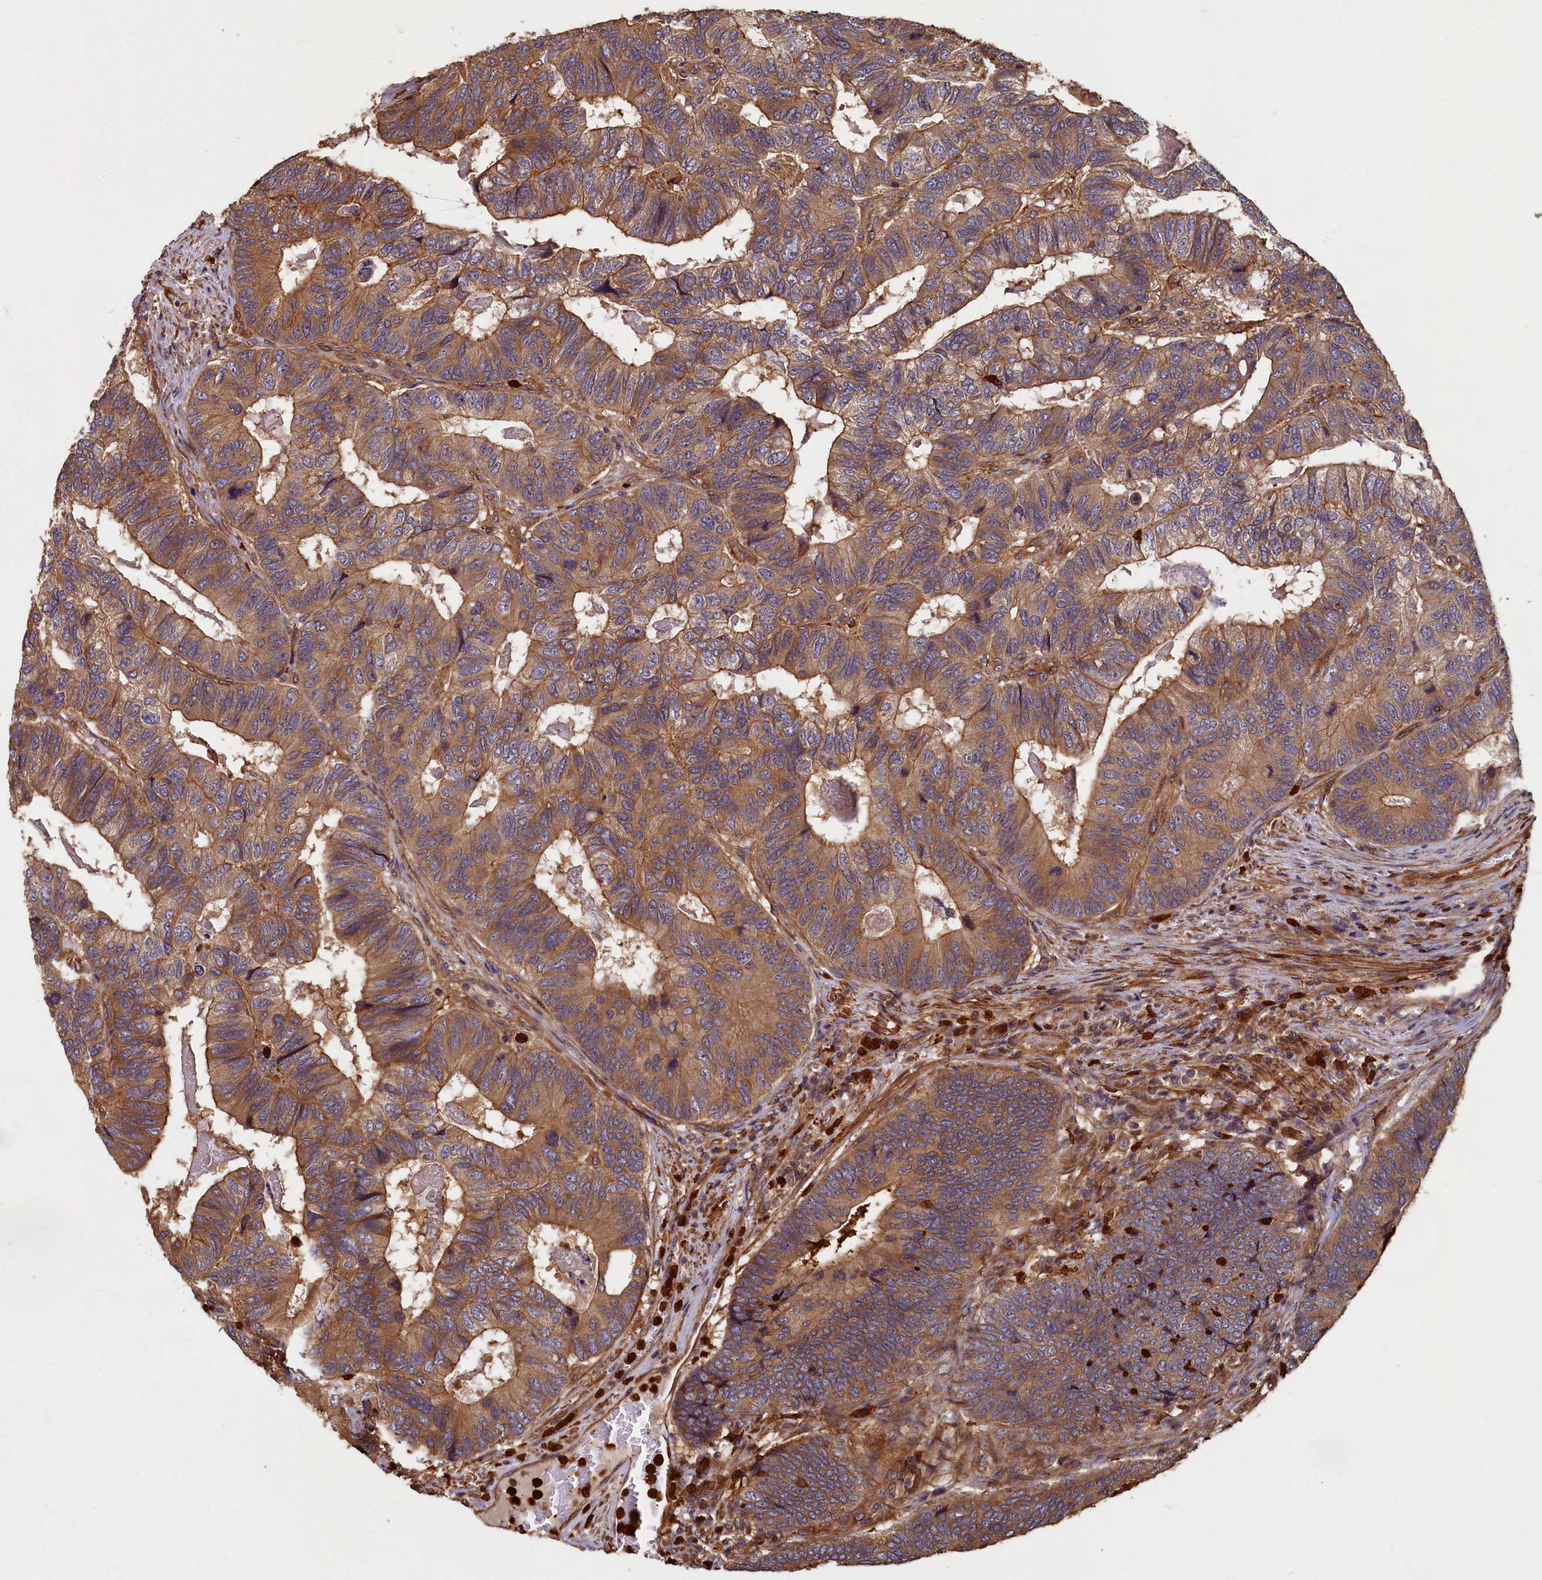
{"staining": {"intensity": "moderate", "quantity": ">75%", "location": "cytoplasmic/membranous"}, "tissue": "colorectal cancer", "cell_type": "Tumor cells", "image_type": "cancer", "snomed": [{"axis": "morphology", "description": "Adenocarcinoma, NOS"}, {"axis": "topography", "description": "Colon"}], "caption": "IHC (DAB (3,3'-diaminobenzidine)) staining of colorectal adenocarcinoma demonstrates moderate cytoplasmic/membranous protein expression in approximately >75% of tumor cells.", "gene": "CCDC102B", "patient": {"sex": "female", "age": 67}}